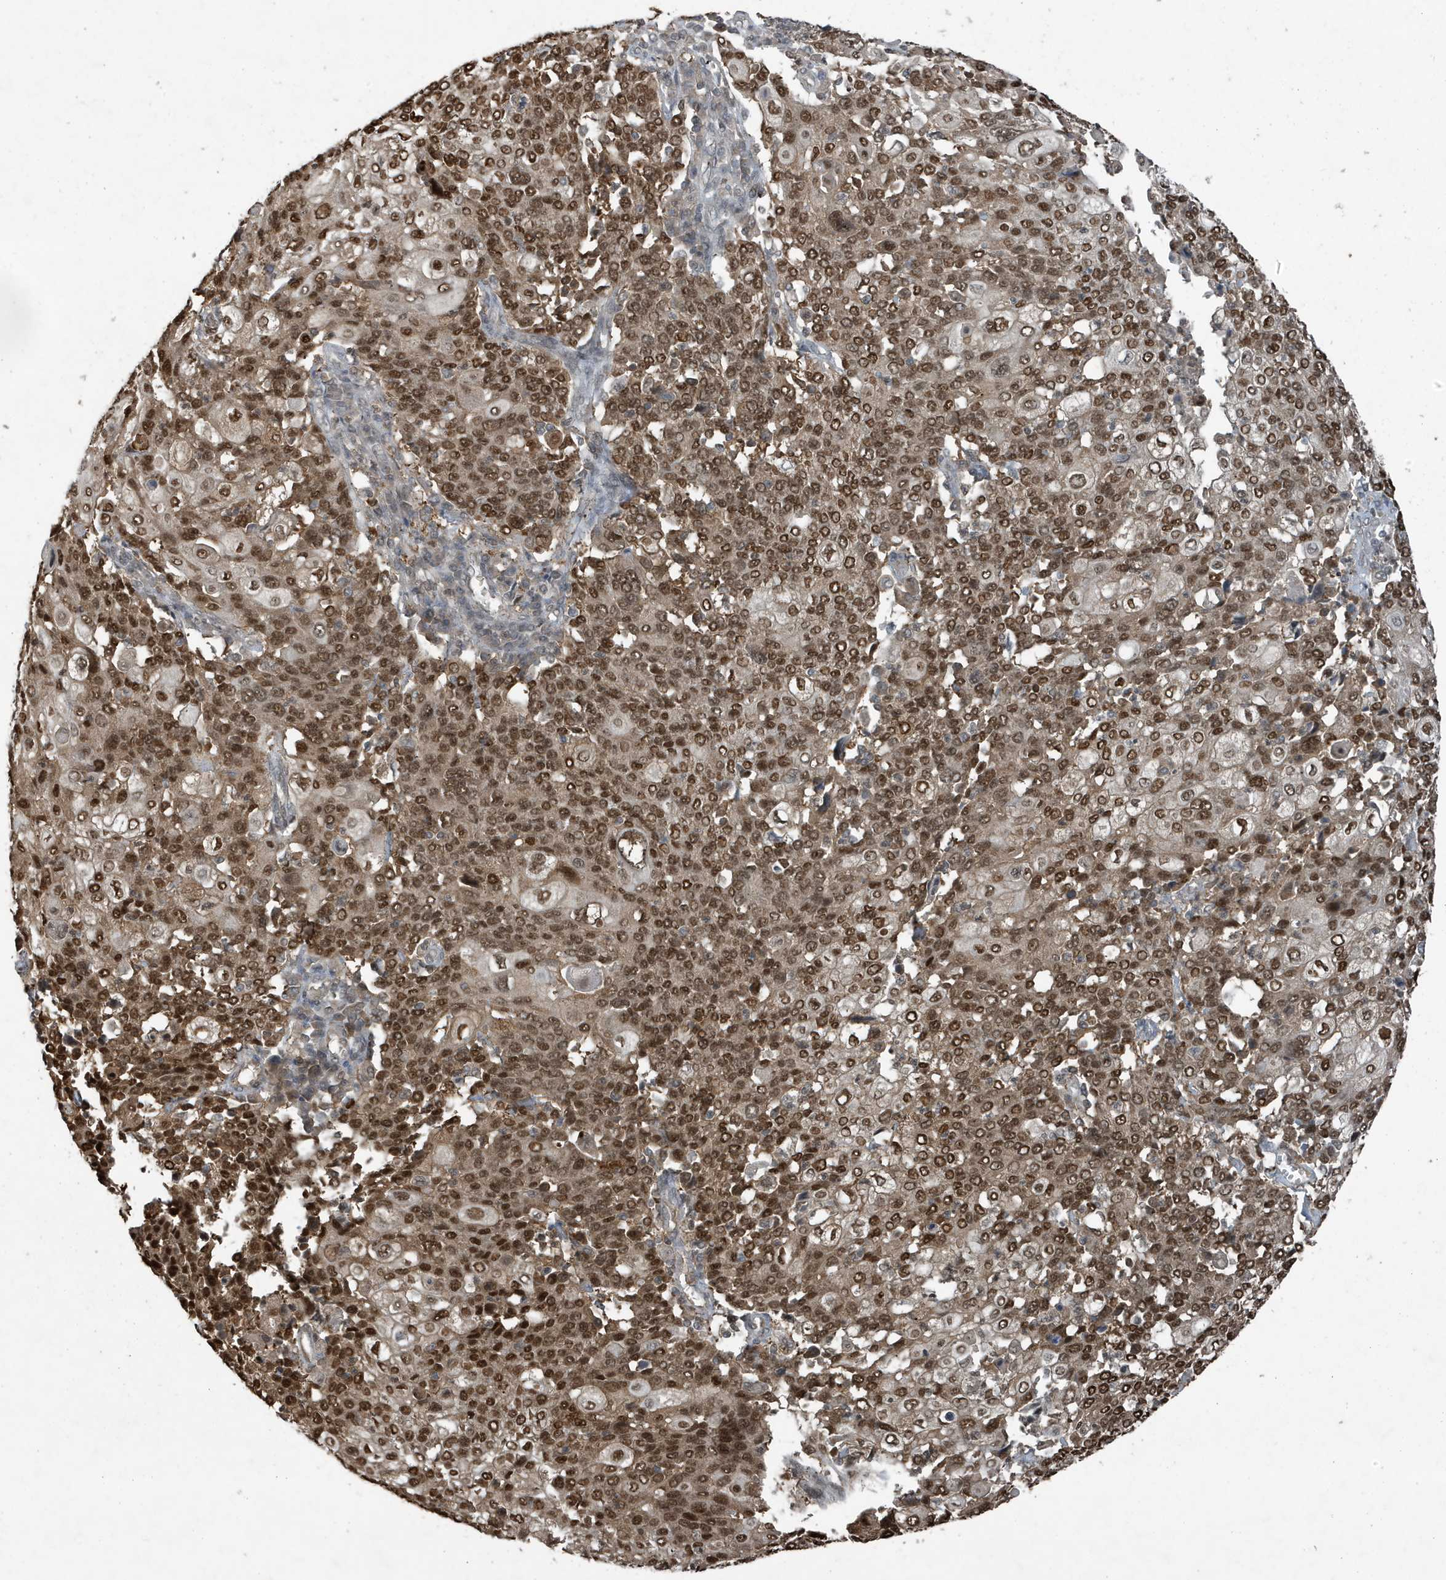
{"staining": {"intensity": "moderate", "quantity": ">75%", "location": "nuclear"}, "tissue": "cervical cancer", "cell_type": "Tumor cells", "image_type": "cancer", "snomed": [{"axis": "morphology", "description": "Squamous cell carcinoma, NOS"}, {"axis": "topography", "description": "Cervix"}], "caption": "Protein expression analysis of human cervical cancer (squamous cell carcinoma) reveals moderate nuclear positivity in approximately >75% of tumor cells.", "gene": "HSPA1A", "patient": {"sex": "female", "age": 40}}